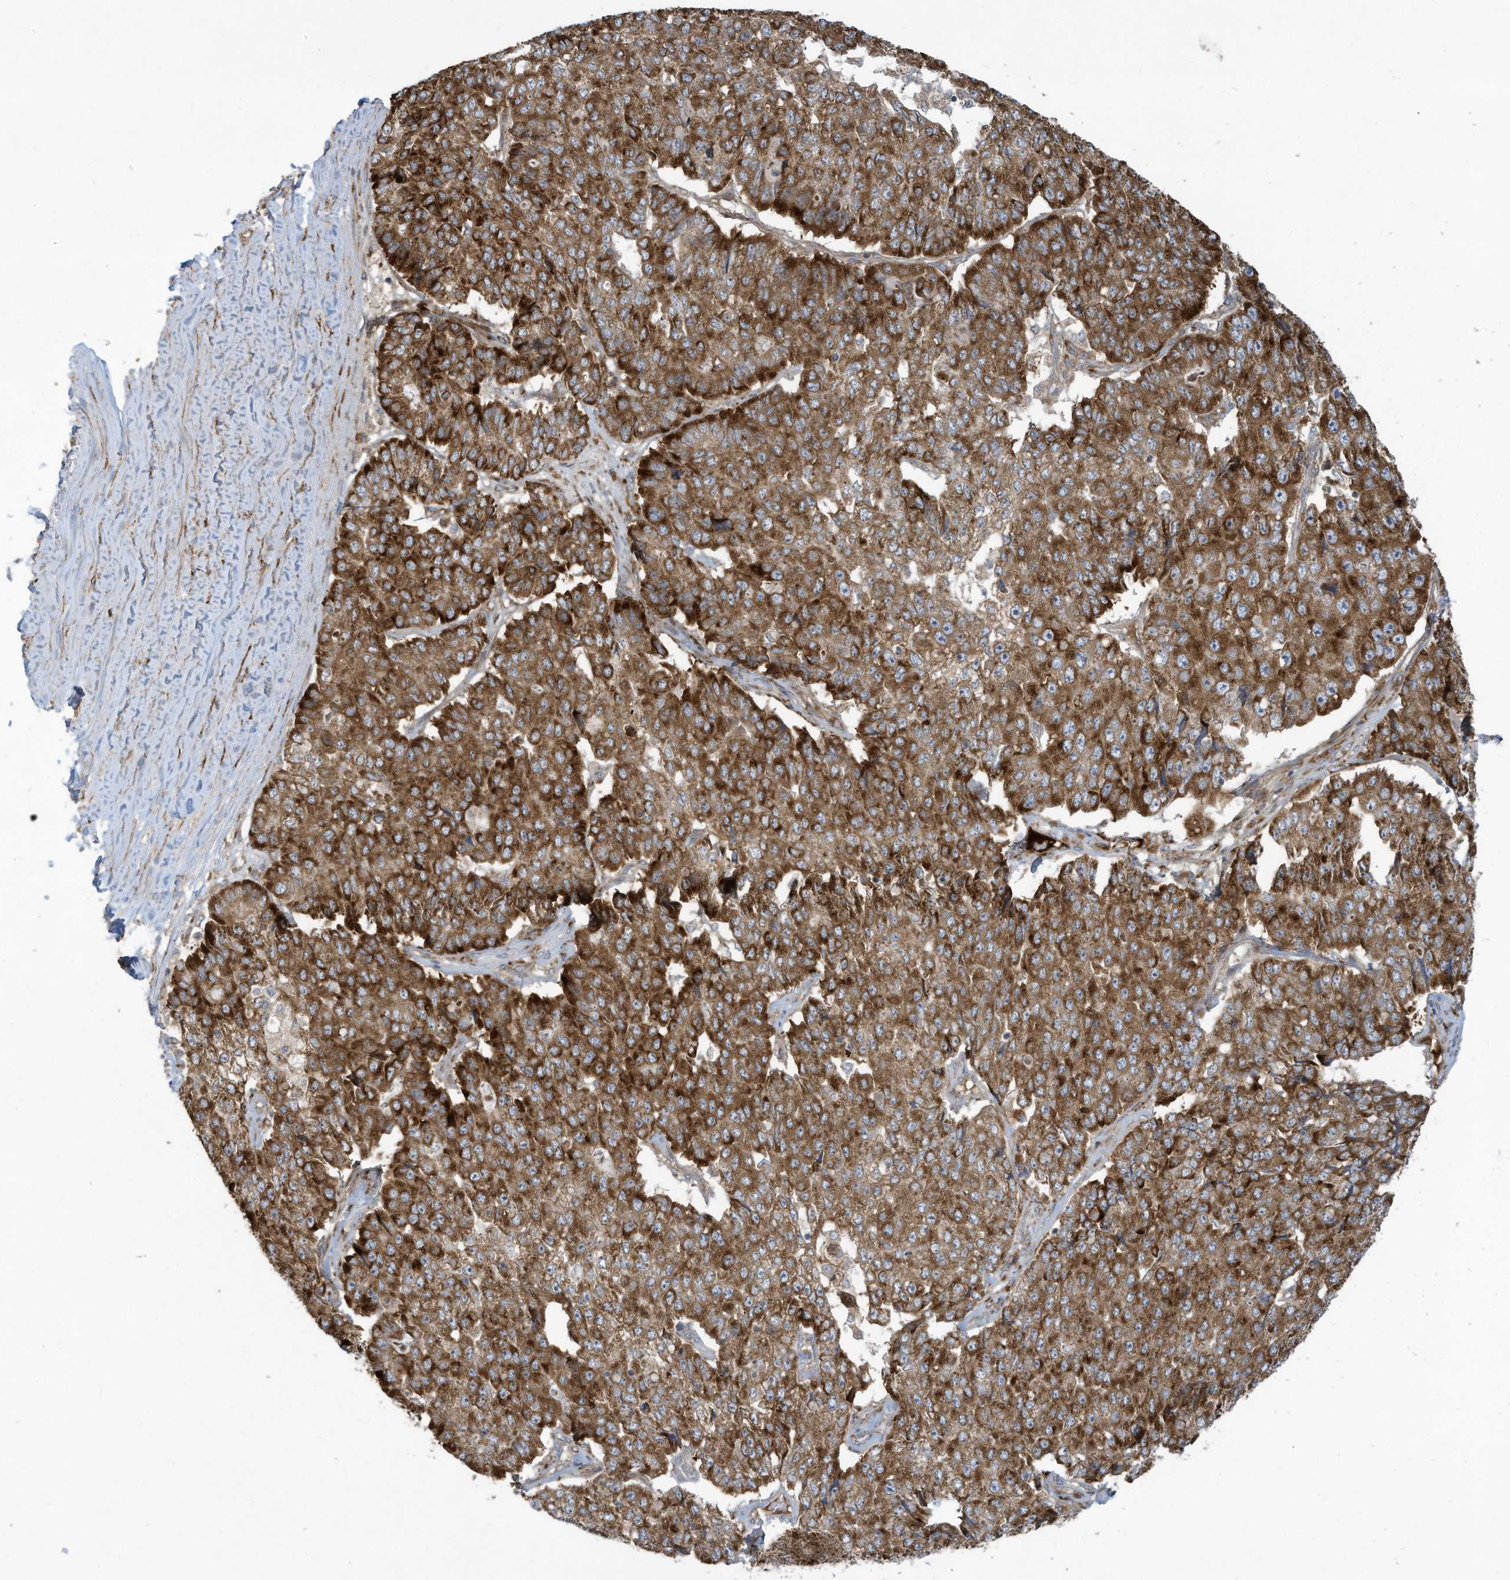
{"staining": {"intensity": "strong", "quantity": ">75%", "location": "cytoplasmic/membranous"}, "tissue": "pancreatic cancer", "cell_type": "Tumor cells", "image_type": "cancer", "snomed": [{"axis": "morphology", "description": "Adenocarcinoma, NOS"}, {"axis": "topography", "description": "Pancreas"}], "caption": "Adenocarcinoma (pancreatic) stained with a brown dye demonstrates strong cytoplasmic/membranous positive expression in about >75% of tumor cells.", "gene": "DDIT4", "patient": {"sex": "male", "age": 50}}